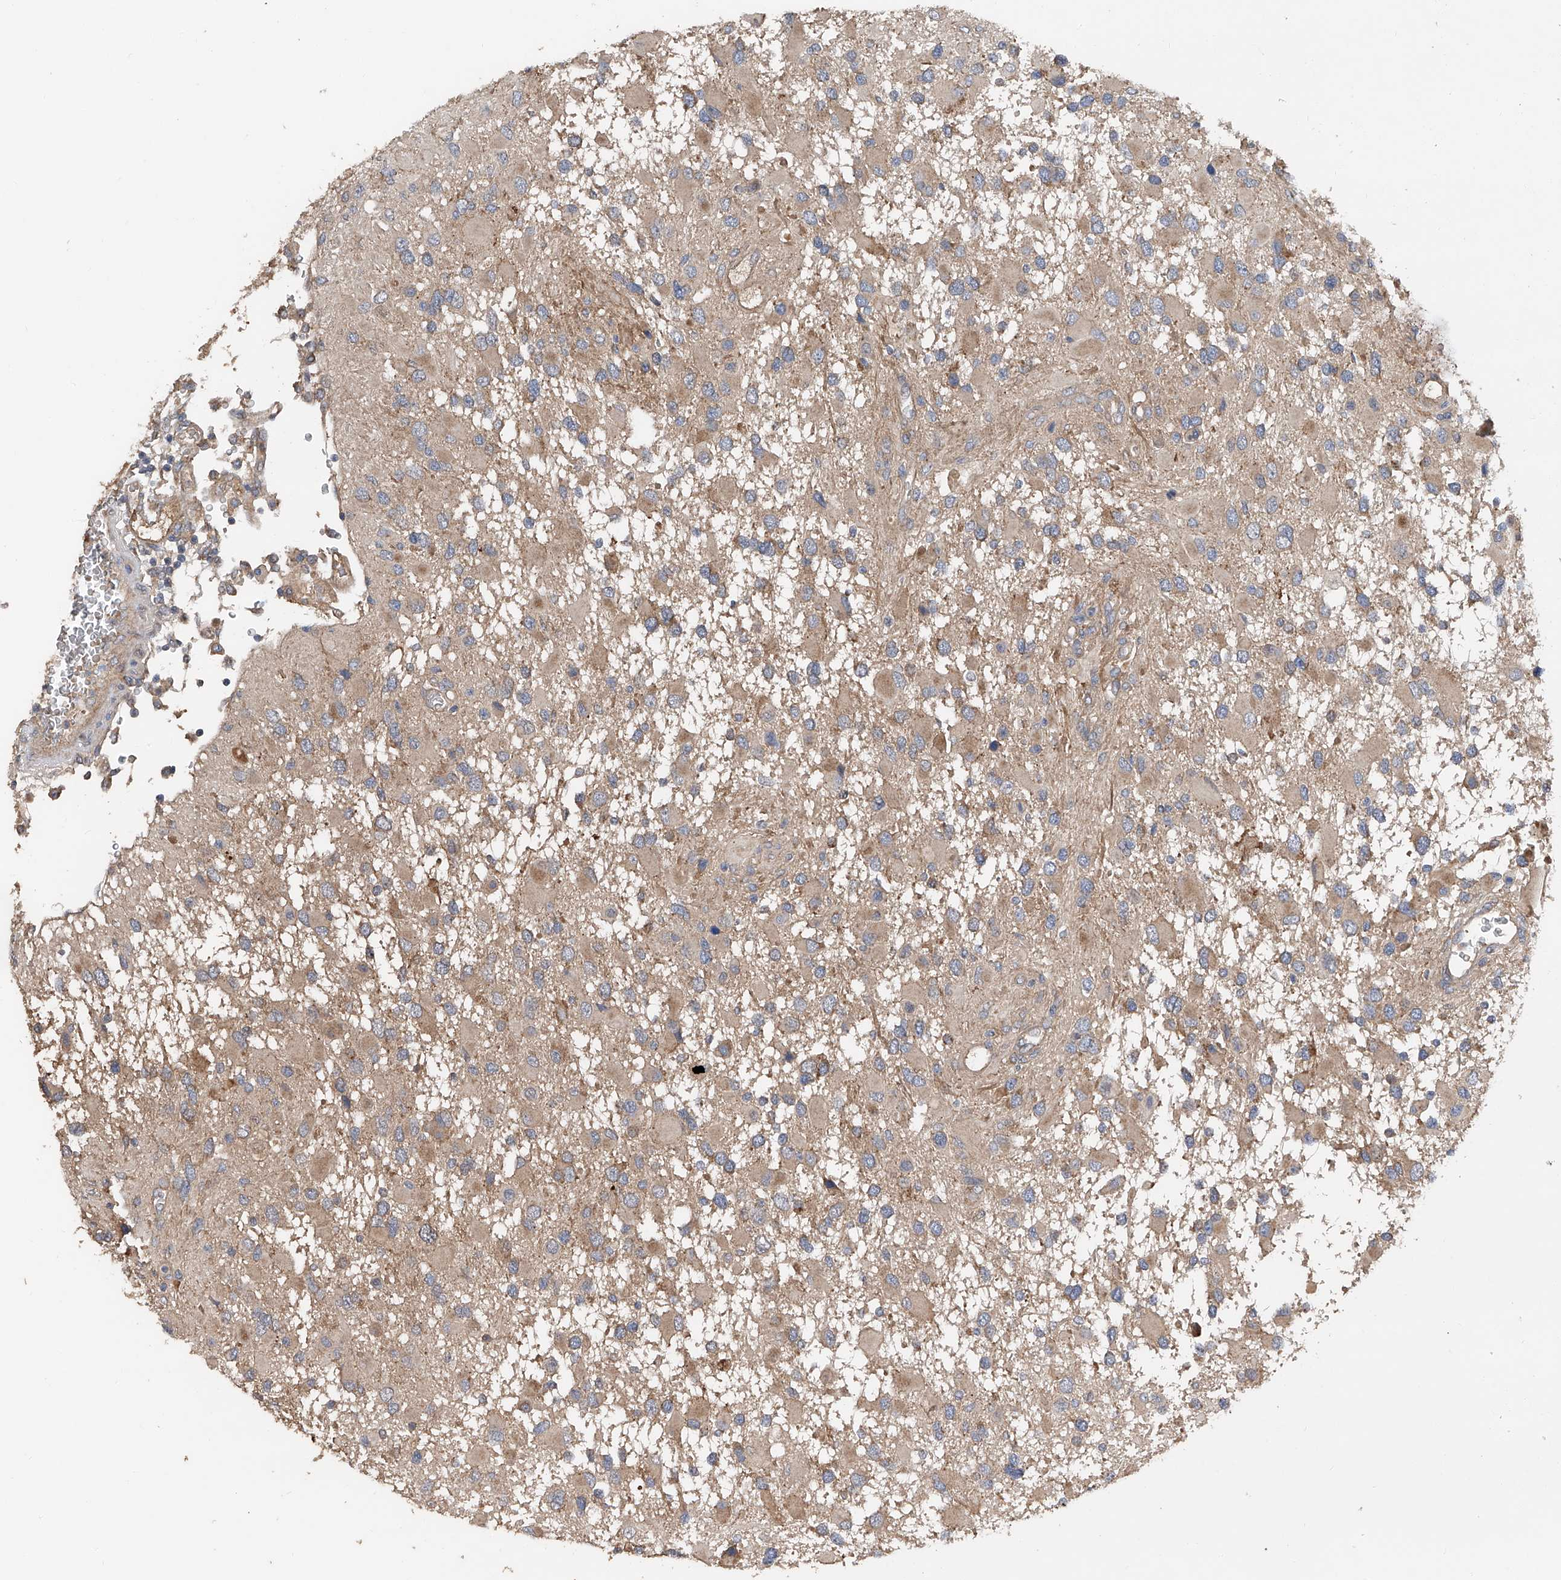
{"staining": {"intensity": "moderate", "quantity": "<25%", "location": "cytoplasmic/membranous"}, "tissue": "glioma", "cell_type": "Tumor cells", "image_type": "cancer", "snomed": [{"axis": "morphology", "description": "Glioma, malignant, High grade"}, {"axis": "topography", "description": "Brain"}], "caption": "The immunohistochemical stain shows moderate cytoplasmic/membranous staining in tumor cells of malignant high-grade glioma tissue.", "gene": "PTK2", "patient": {"sex": "male", "age": 53}}